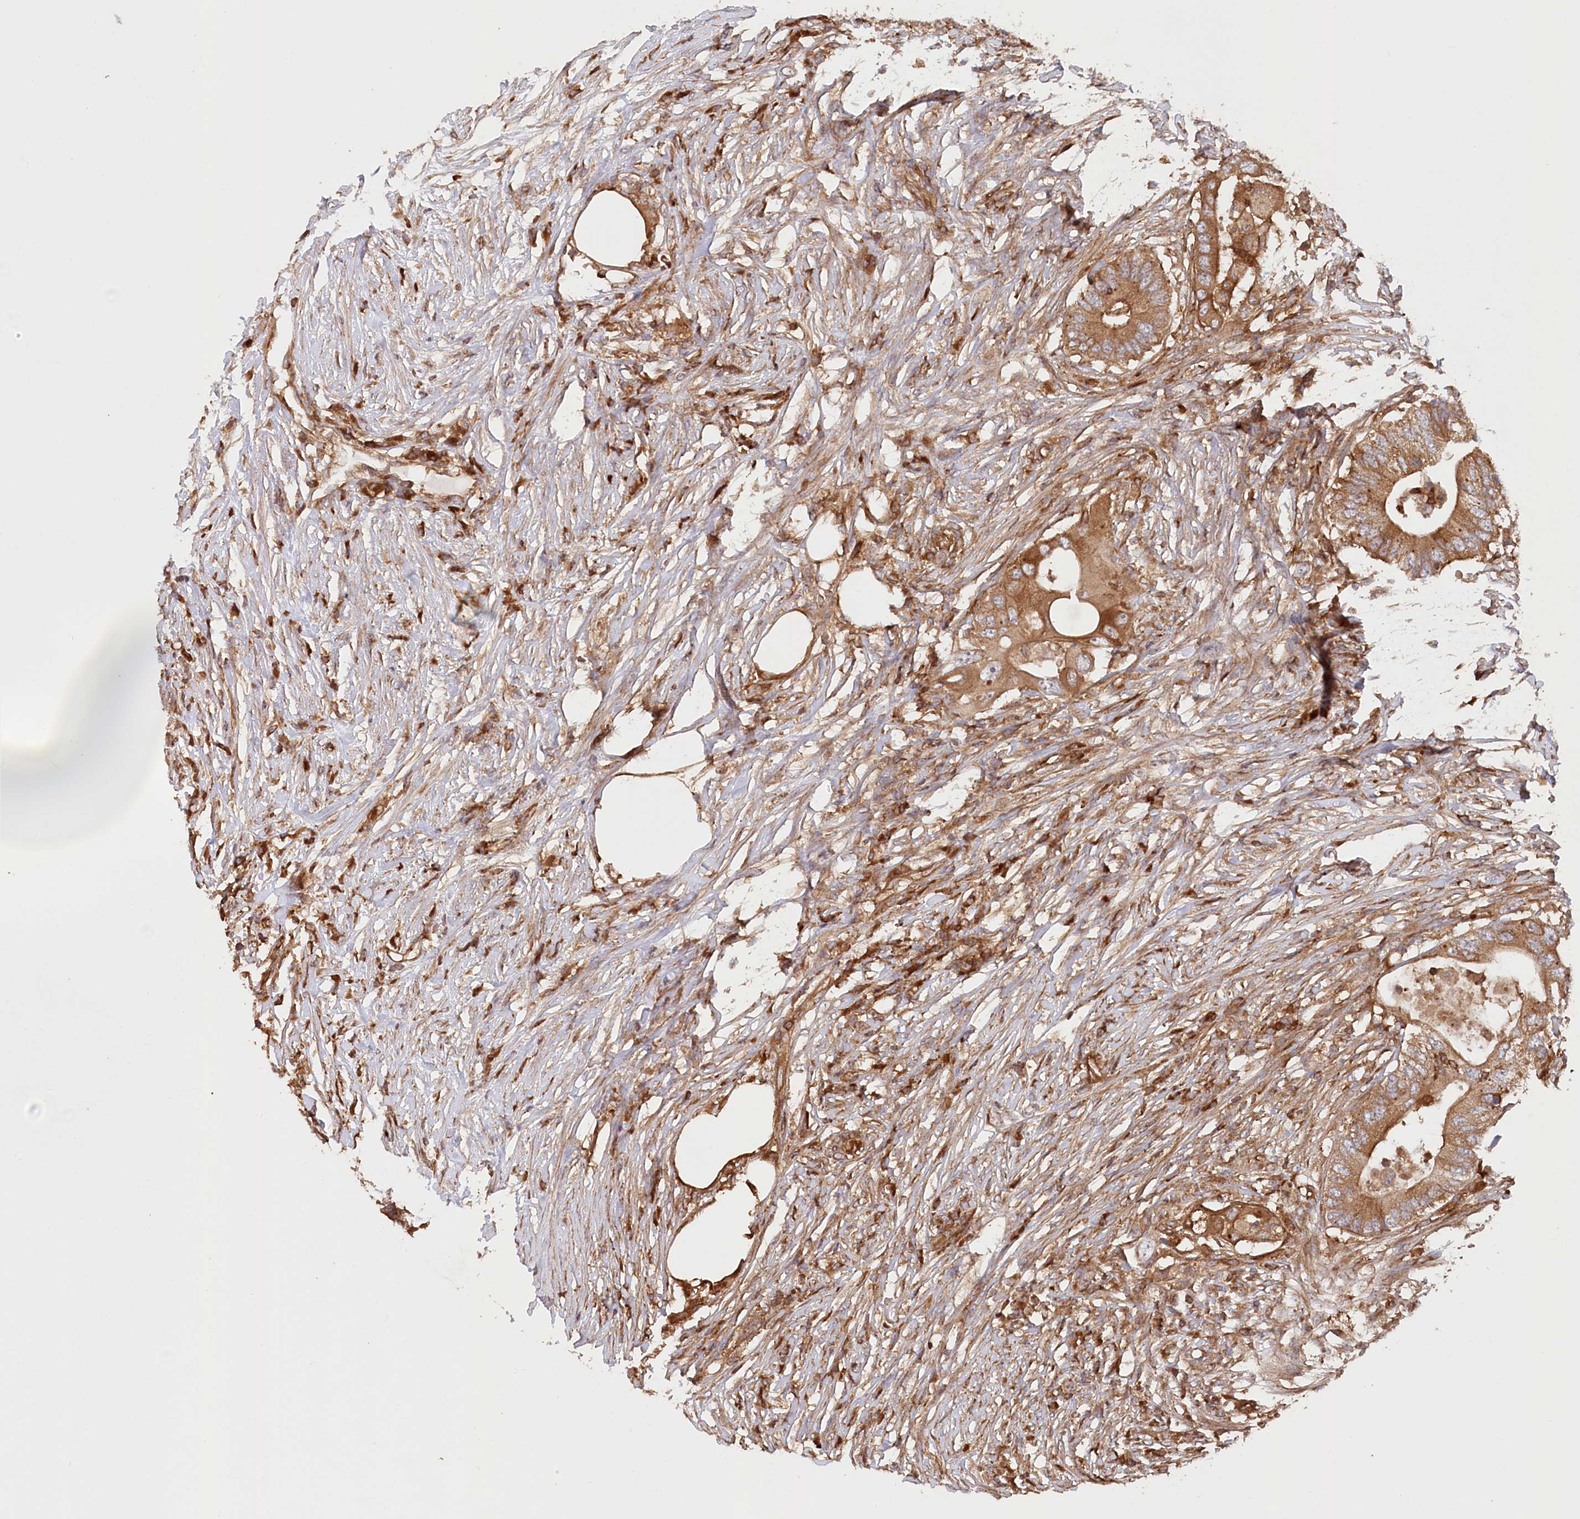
{"staining": {"intensity": "moderate", "quantity": ">75%", "location": "cytoplasmic/membranous"}, "tissue": "colorectal cancer", "cell_type": "Tumor cells", "image_type": "cancer", "snomed": [{"axis": "morphology", "description": "Adenocarcinoma, NOS"}, {"axis": "topography", "description": "Colon"}], "caption": "Colorectal cancer was stained to show a protein in brown. There is medium levels of moderate cytoplasmic/membranous staining in approximately >75% of tumor cells.", "gene": "PAIP2", "patient": {"sex": "male", "age": 71}}